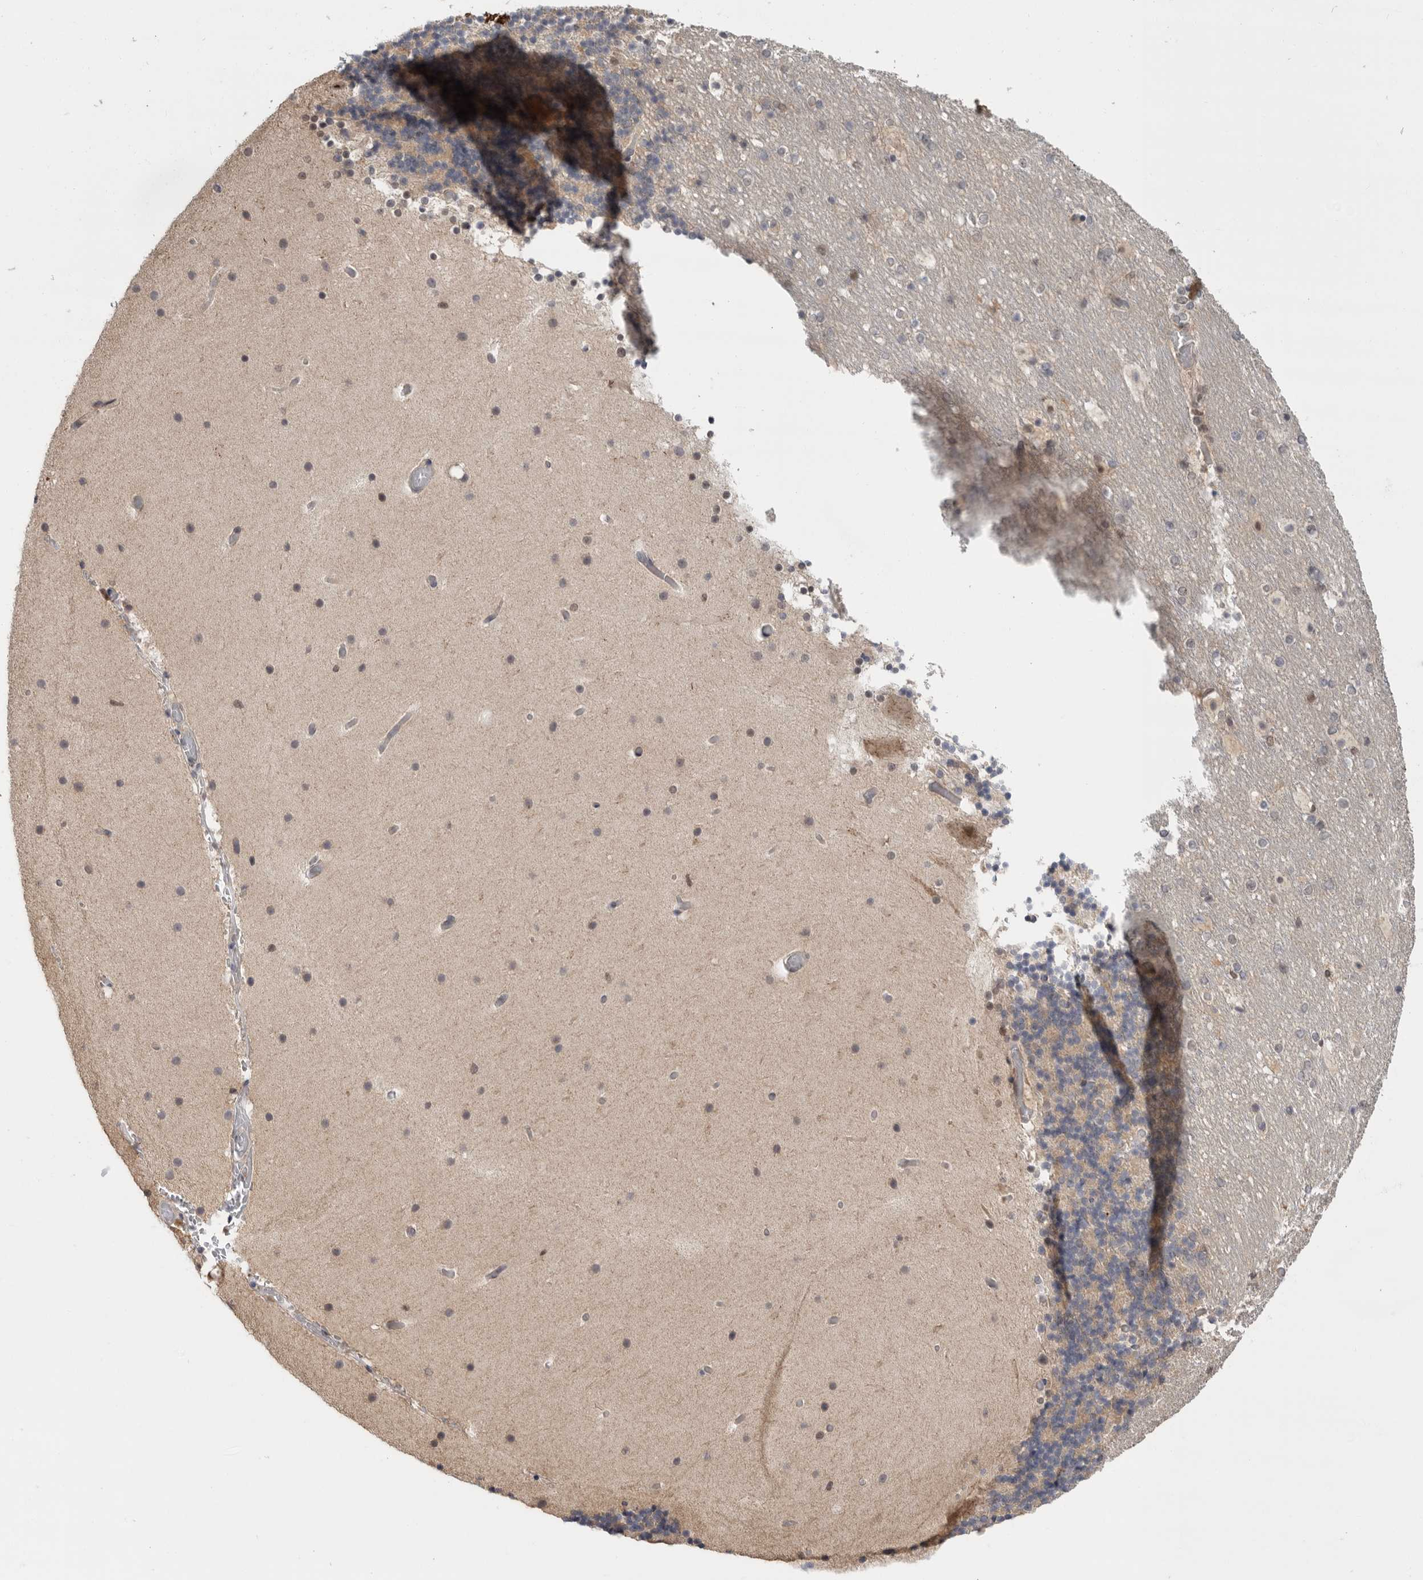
{"staining": {"intensity": "weak", "quantity": "25%-75%", "location": "cytoplasmic/membranous"}, "tissue": "cerebellum", "cell_type": "Cells in granular layer", "image_type": "normal", "snomed": [{"axis": "morphology", "description": "Normal tissue, NOS"}, {"axis": "topography", "description": "Cerebellum"}], "caption": "High-magnification brightfield microscopy of benign cerebellum stained with DAB (3,3'-diaminobenzidine) (brown) and counterstained with hematoxylin (blue). cells in granular layer exhibit weak cytoplasmic/membranous positivity is identified in about25%-75% of cells. The protein of interest is stained brown, and the nuclei are stained in blue (DAB IHC with brightfield microscopy, high magnification).", "gene": "KLK5", "patient": {"sex": "male", "age": 57}}